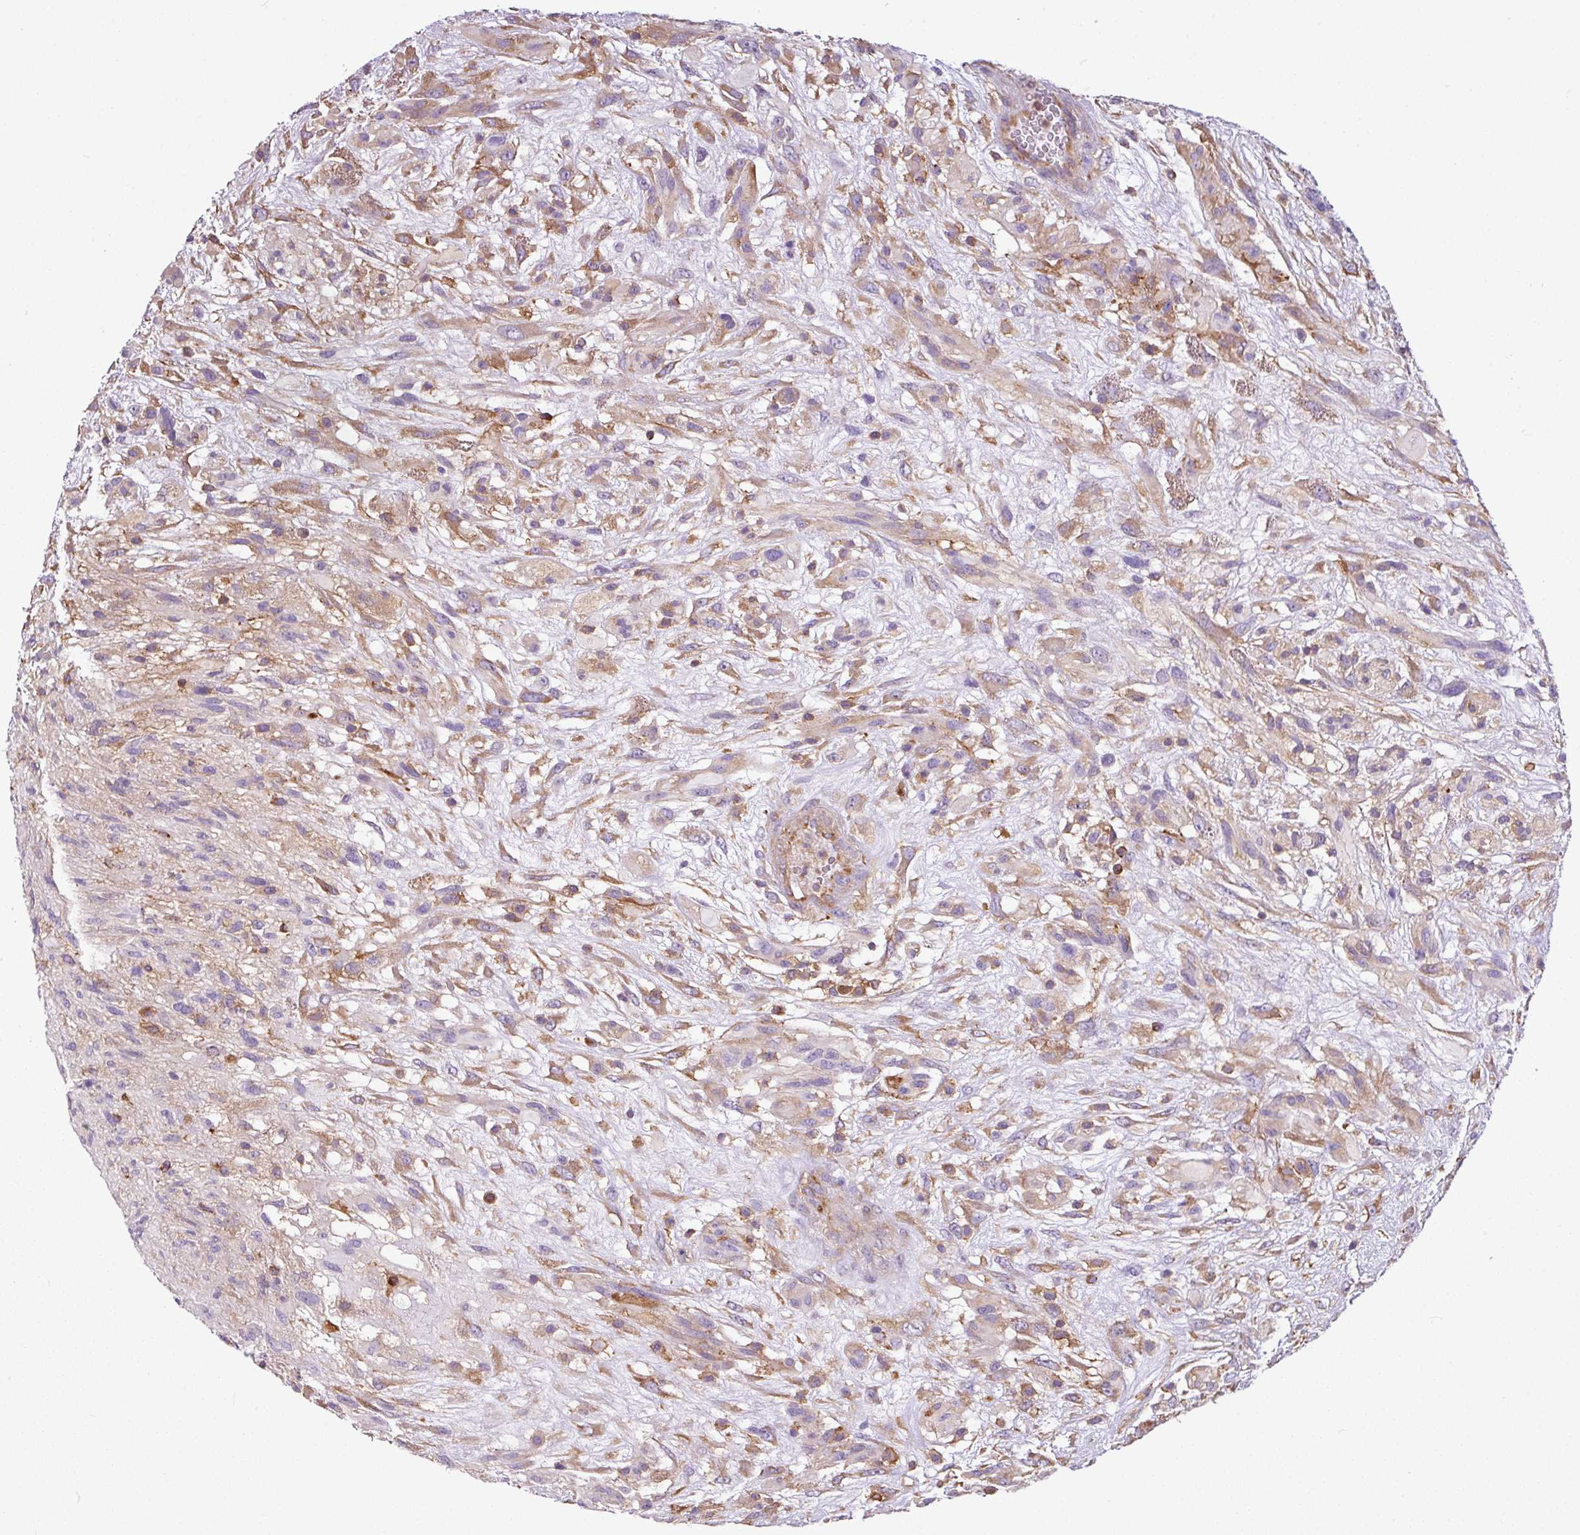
{"staining": {"intensity": "moderate", "quantity": "25%-75%", "location": "cytoplasmic/membranous"}, "tissue": "glioma", "cell_type": "Tumor cells", "image_type": "cancer", "snomed": [{"axis": "morphology", "description": "Glioma, malignant, High grade"}, {"axis": "topography", "description": "Brain"}], "caption": "IHC image of human malignant glioma (high-grade) stained for a protein (brown), which reveals medium levels of moderate cytoplasmic/membranous staining in approximately 25%-75% of tumor cells.", "gene": "XNDC1N", "patient": {"sex": "male", "age": 61}}